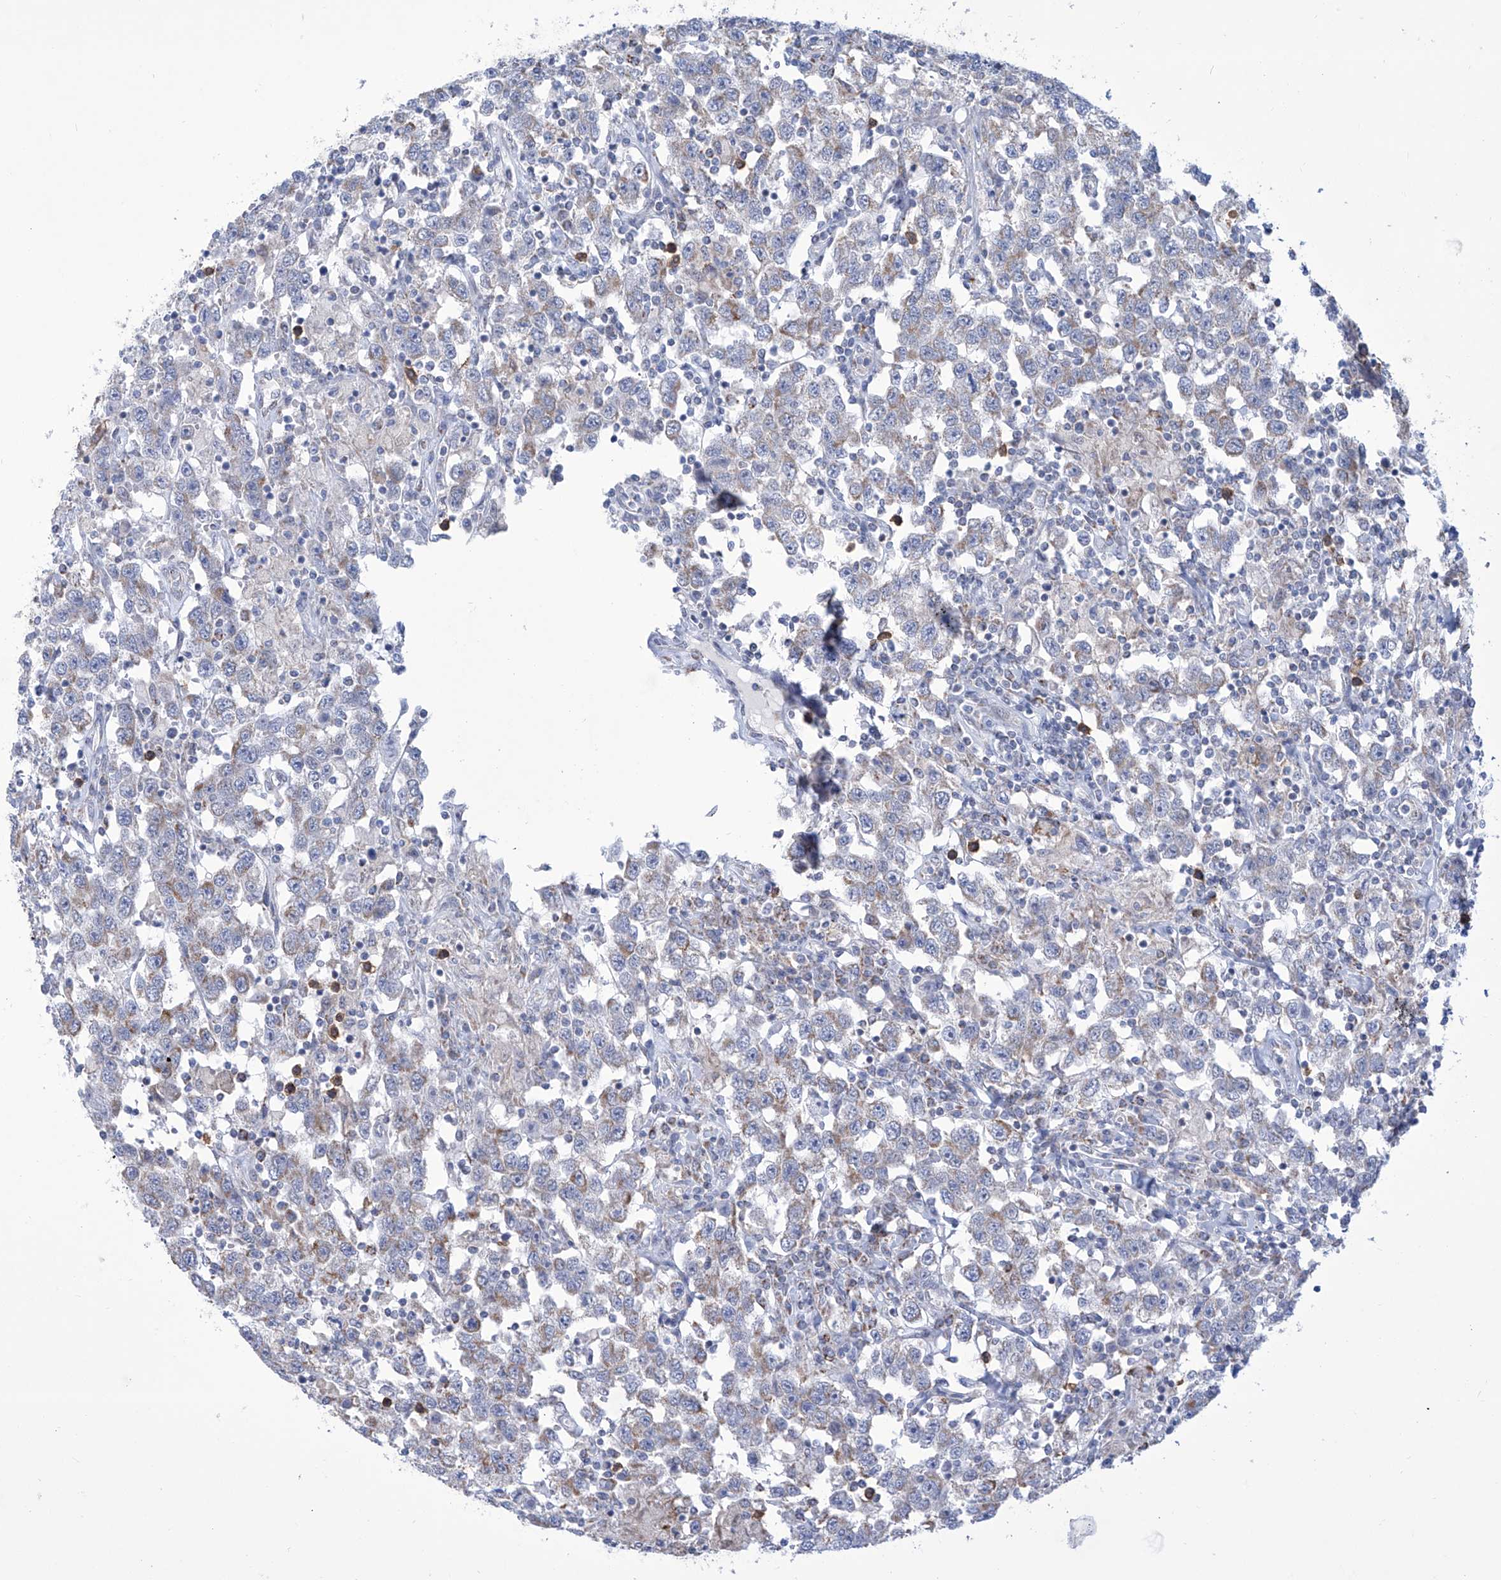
{"staining": {"intensity": "weak", "quantity": "25%-75%", "location": "cytoplasmic/membranous"}, "tissue": "testis cancer", "cell_type": "Tumor cells", "image_type": "cancer", "snomed": [{"axis": "morphology", "description": "Seminoma, NOS"}, {"axis": "topography", "description": "Testis"}], "caption": "Immunohistochemical staining of seminoma (testis) exhibits low levels of weak cytoplasmic/membranous expression in about 25%-75% of tumor cells.", "gene": "ALDH6A1", "patient": {"sex": "male", "age": 41}}